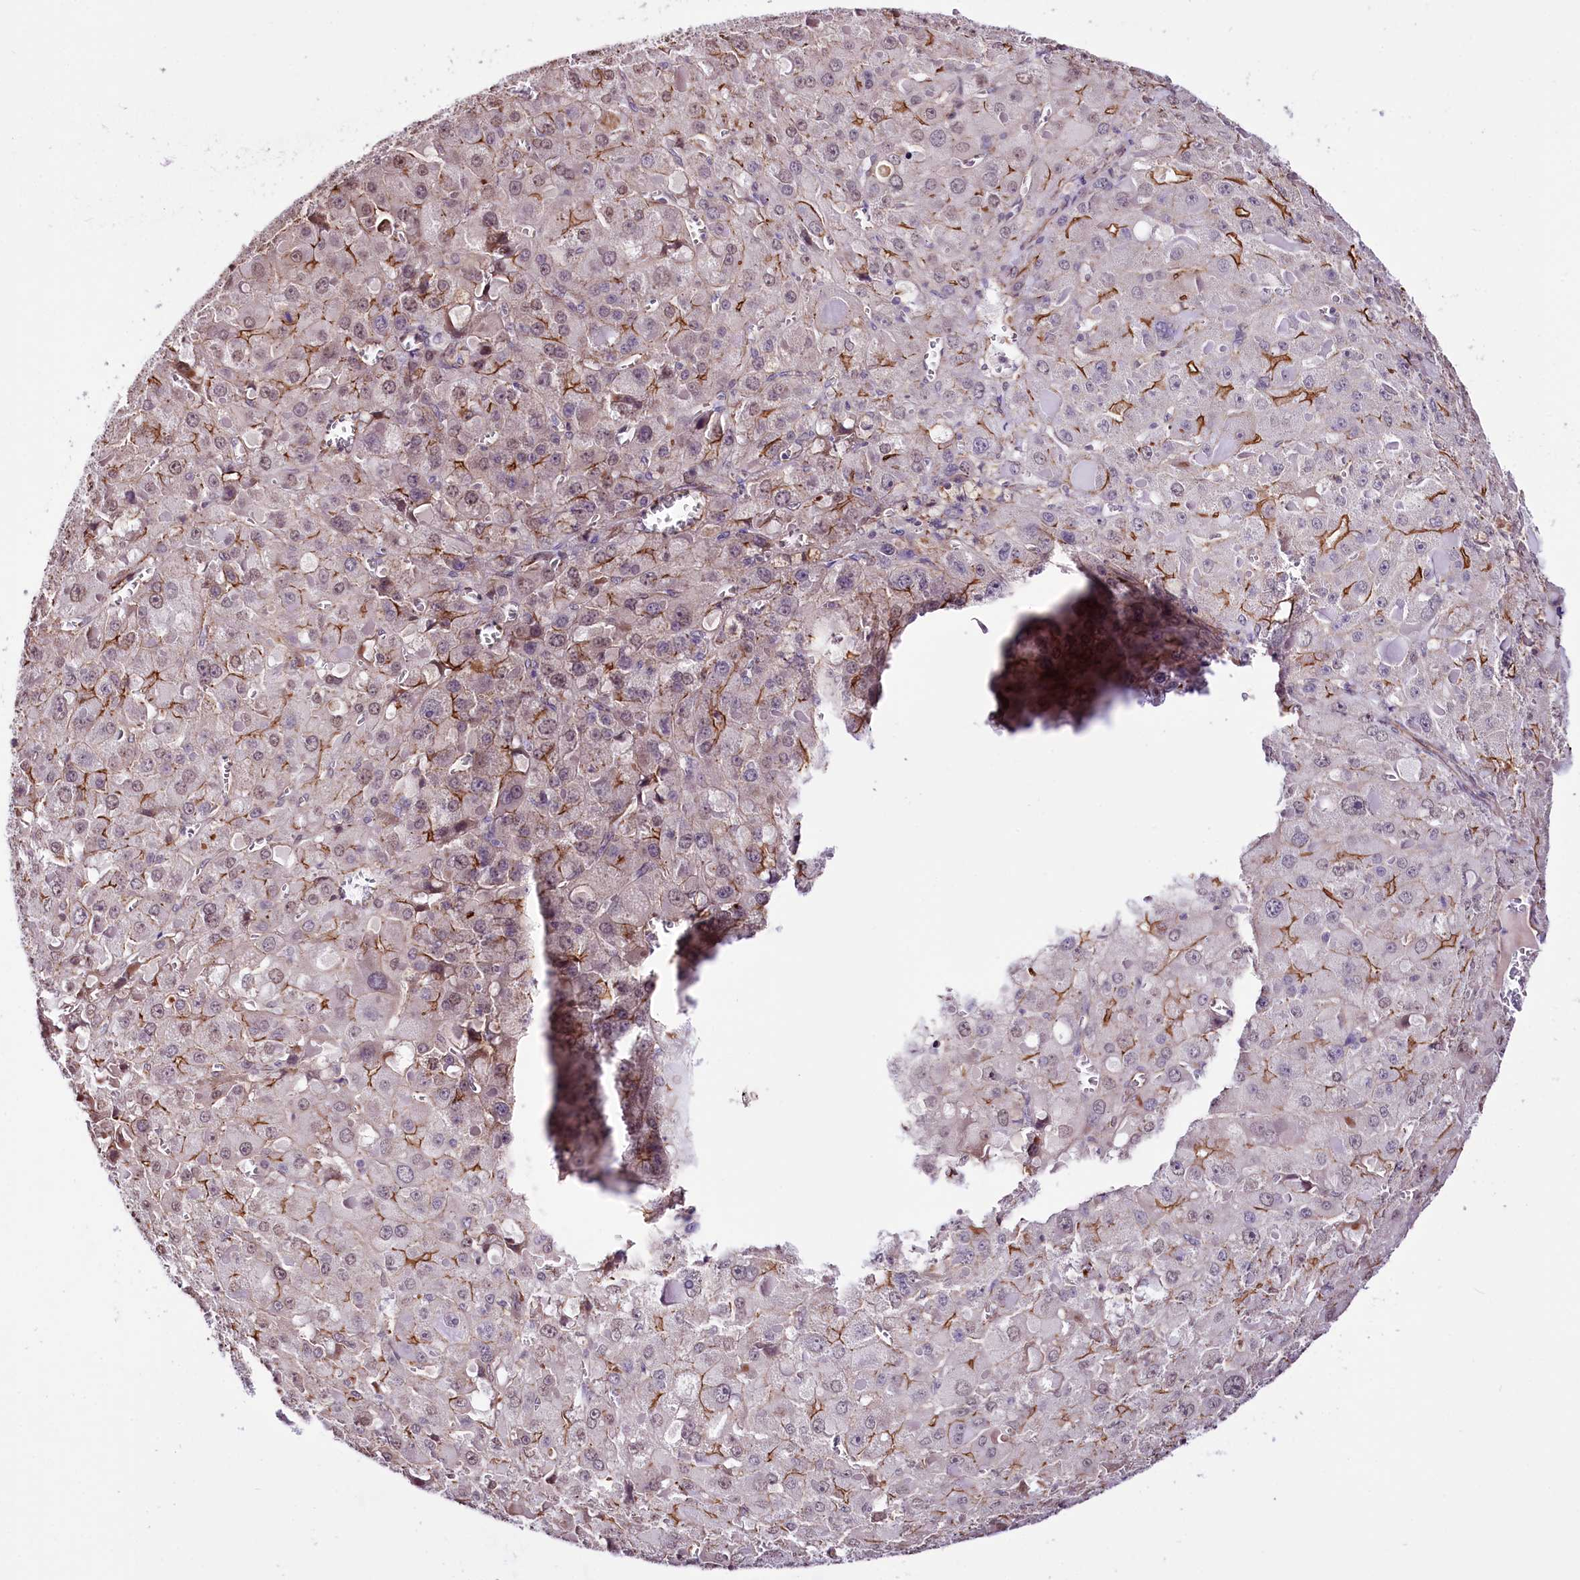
{"staining": {"intensity": "moderate", "quantity": "25%-75%", "location": "cytoplasmic/membranous"}, "tissue": "liver cancer", "cell_type": "Tumor cells", "image_type": "cancer", "snomed": [{"axis": "morphology", "description": "Carcinoma, Hepatocellular, NOS"}, {"axis": "topography", "description": "Liver"}], "caption": "The immunohistochemical stain labels moderate cytoplasmic/membranous staining in tumor cells of liver hepatocellular carcinoma tissue. (brown staining indicates protein expression, while blue staining denotes nuclei).", "gene": "ST7", "patient": {"sex": "female", "age": 73}}